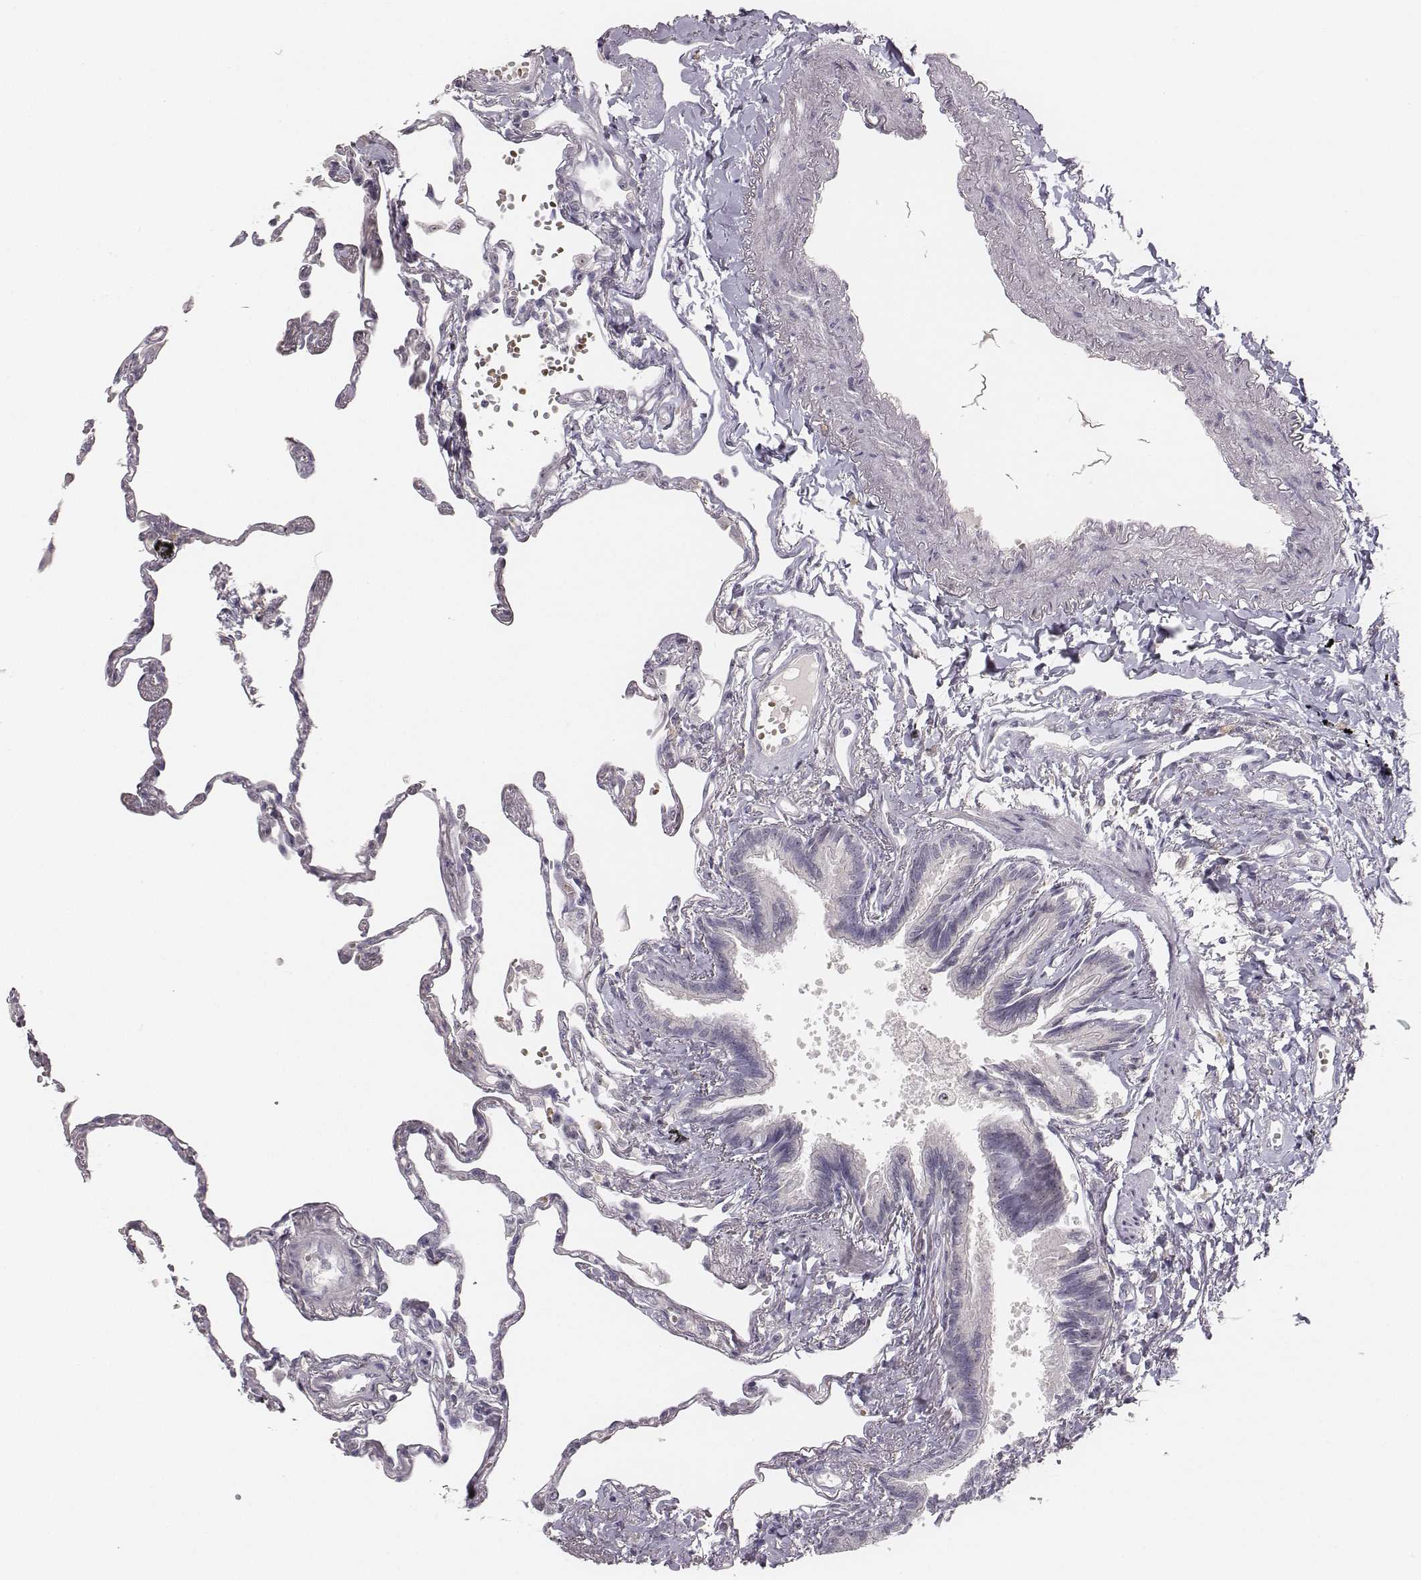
{"staining": {"intensity": "negative", "quantity": "none", "location": "none"}, "tissue": "lung", "cell_type": "Alveolar cells", "image_type": "normal", "snomed": [{"axis": "morphology", "description": "Normal tissue, NOS"}, {"axis": "topography", "description": "Lung"}], "caption": "Alveolar cells show no significant protein positivity in normal lung. (DAB (3,3'-diaminobenzidine) immunohistochemistry (IHC), high magnification).", "gene": "NIFK", "patient": {"sex": "male", "age": 78}}